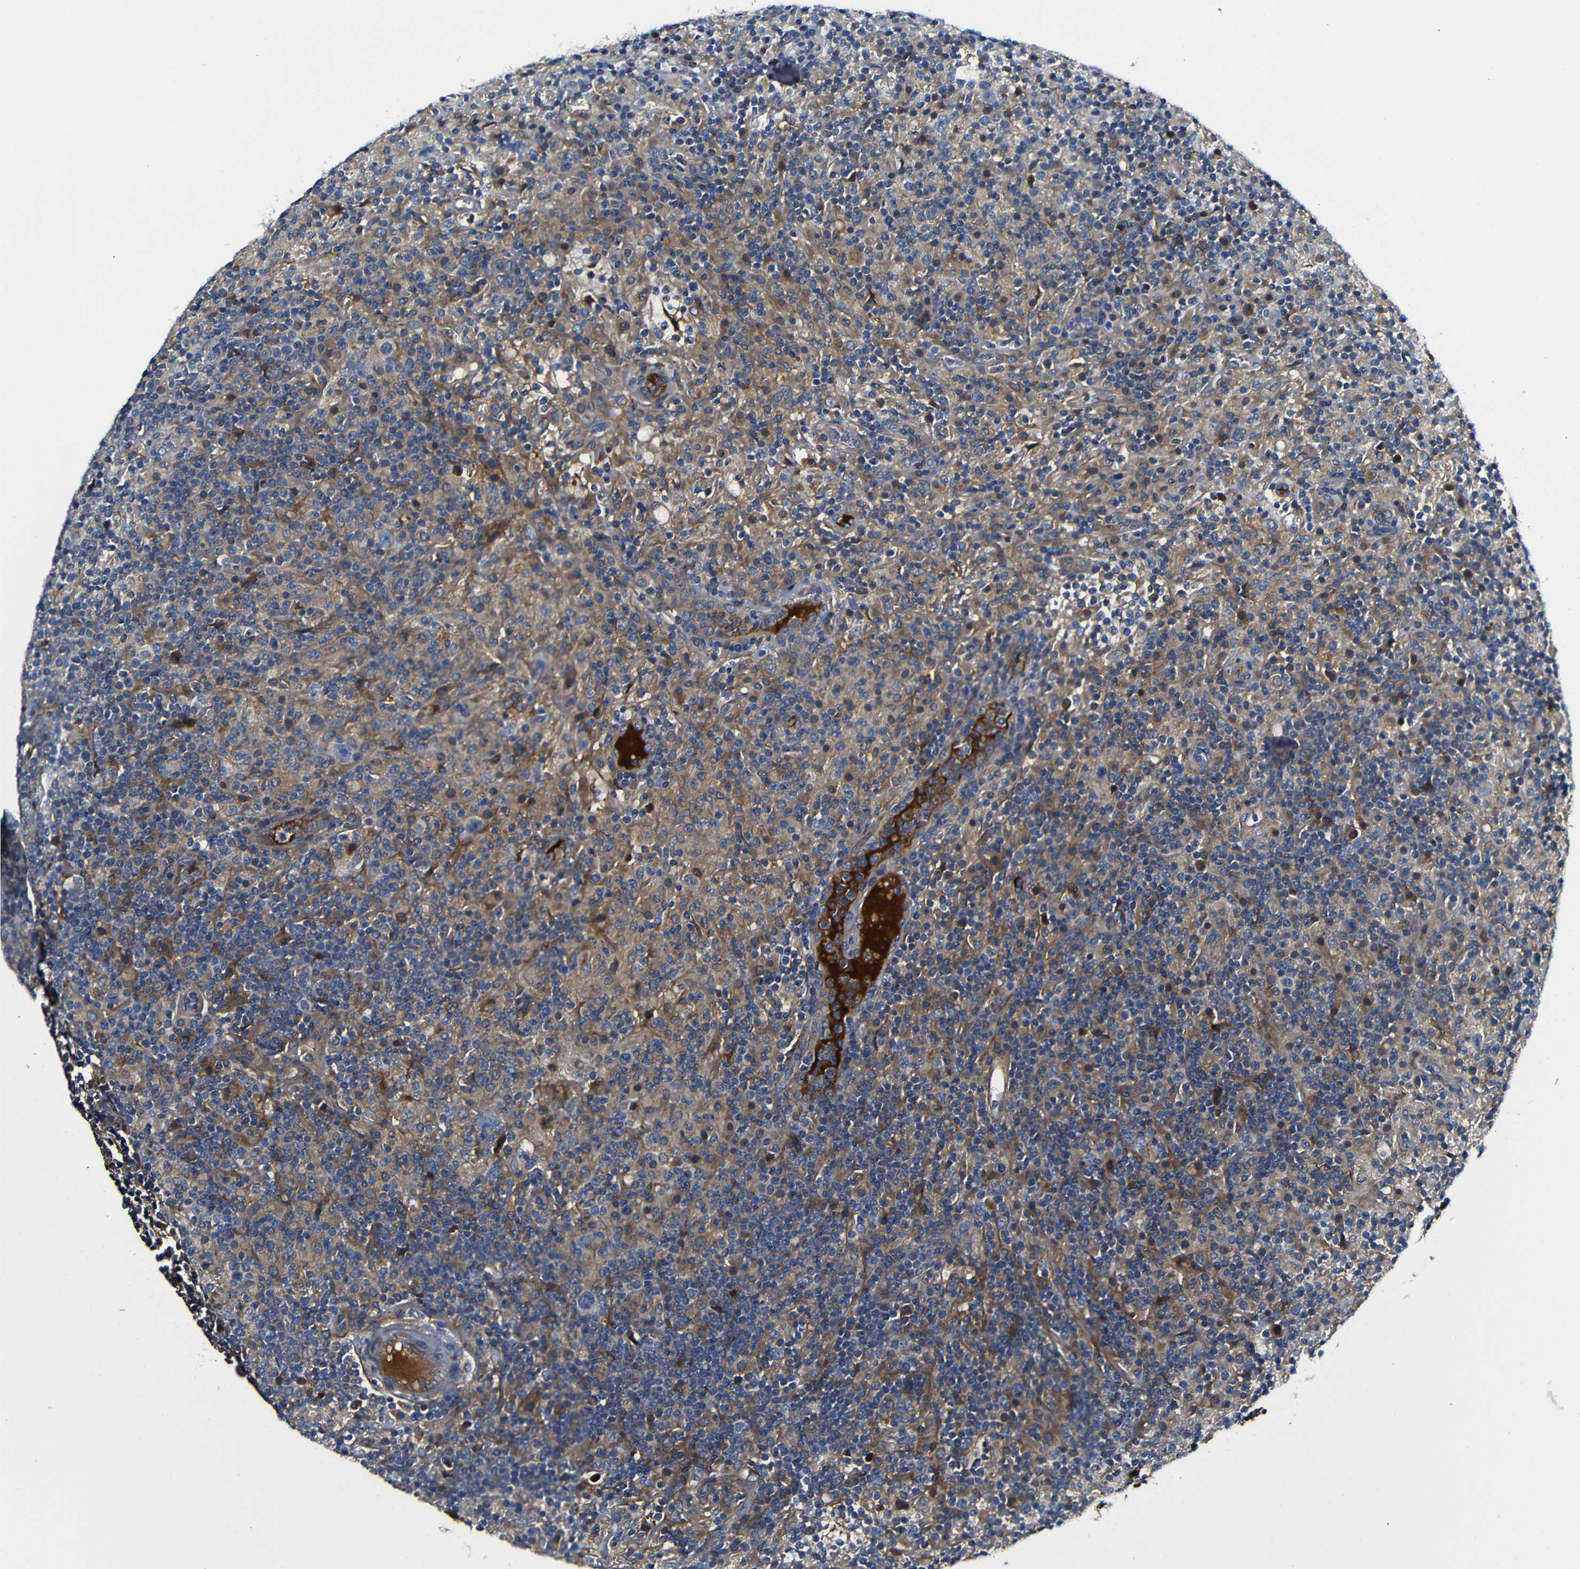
{"staining": {"intensity": "weak", "quantity": "25%-75%", "location": "cytoplasmic/membranous"}, "tissue": "lymphoma", "cell_type": "Tumor cells", "image_type": "cancer", "snomed": [{"axis": "morphology", "description": "Hodgkin's disease, NOS"}, {"axis": "topography", "description": "Lymph node"}], "caption": "The histopathology image shows a brown stain indicating the presence of a protein in the cytoplasmic/membranous of tumor cells in Hodgkin's disease.", "gene": "CLCC1", "patient": {"sex": "male", "age": 70}}